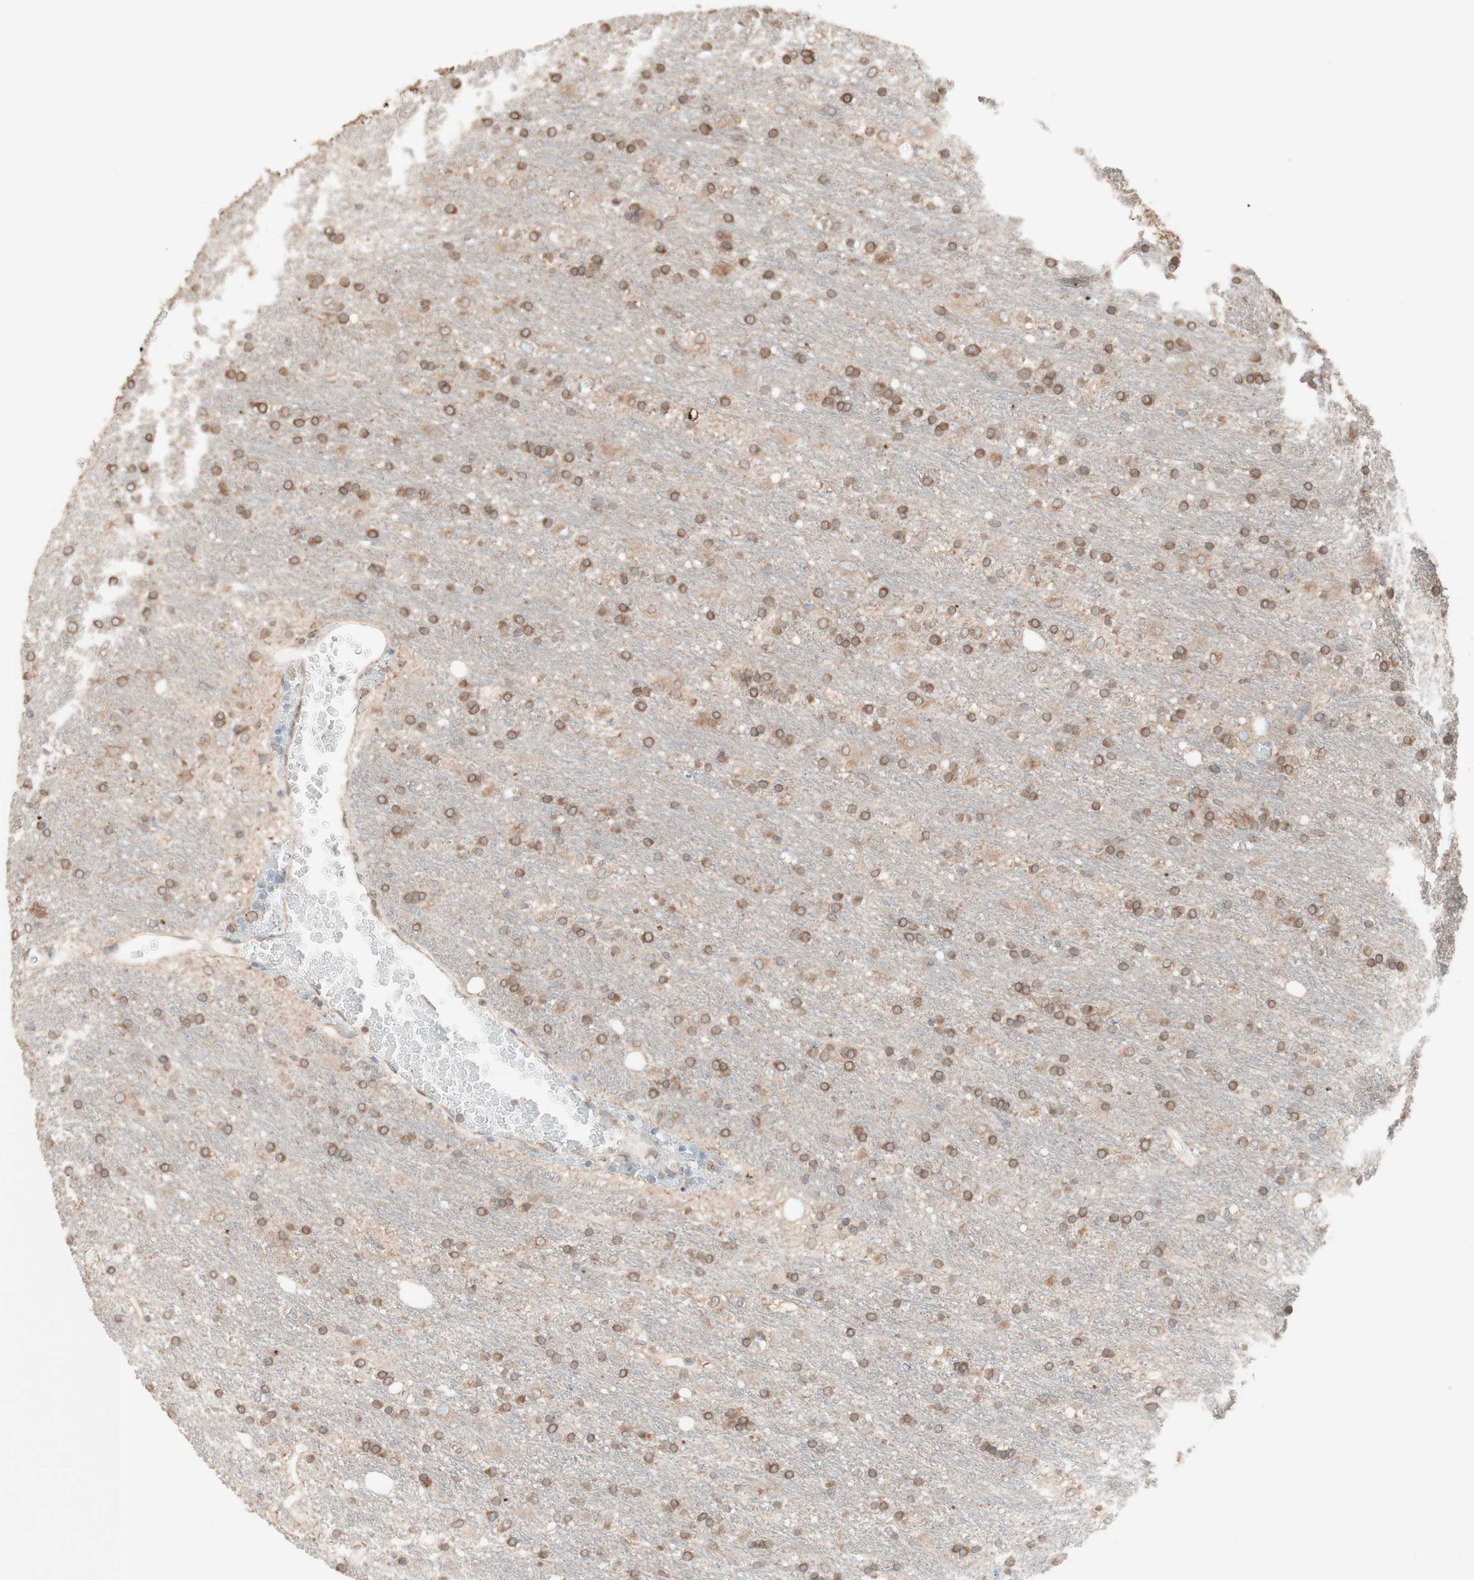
{"staining": {"intensity": "moderate", "quantity": ">75%", "location": "cytoplasmic/membranous"}, "tissue": "glioma", "cell_type": "Tumor cells", "image_type": "cancer", "snomed": [{"axis": "morphology", "description": "Glioma, malignant, Low grade"}, {"axis": "topography", "description": "Brain"}], "caption": "Immunohistochemistry of human malignant low-grade glioma displays medium levels of moderate cytoplasmic/membranous staining in approximately >75% of tumor cells.", "gene": "COMT", "patient": {"sex": "male", "age": 77}}